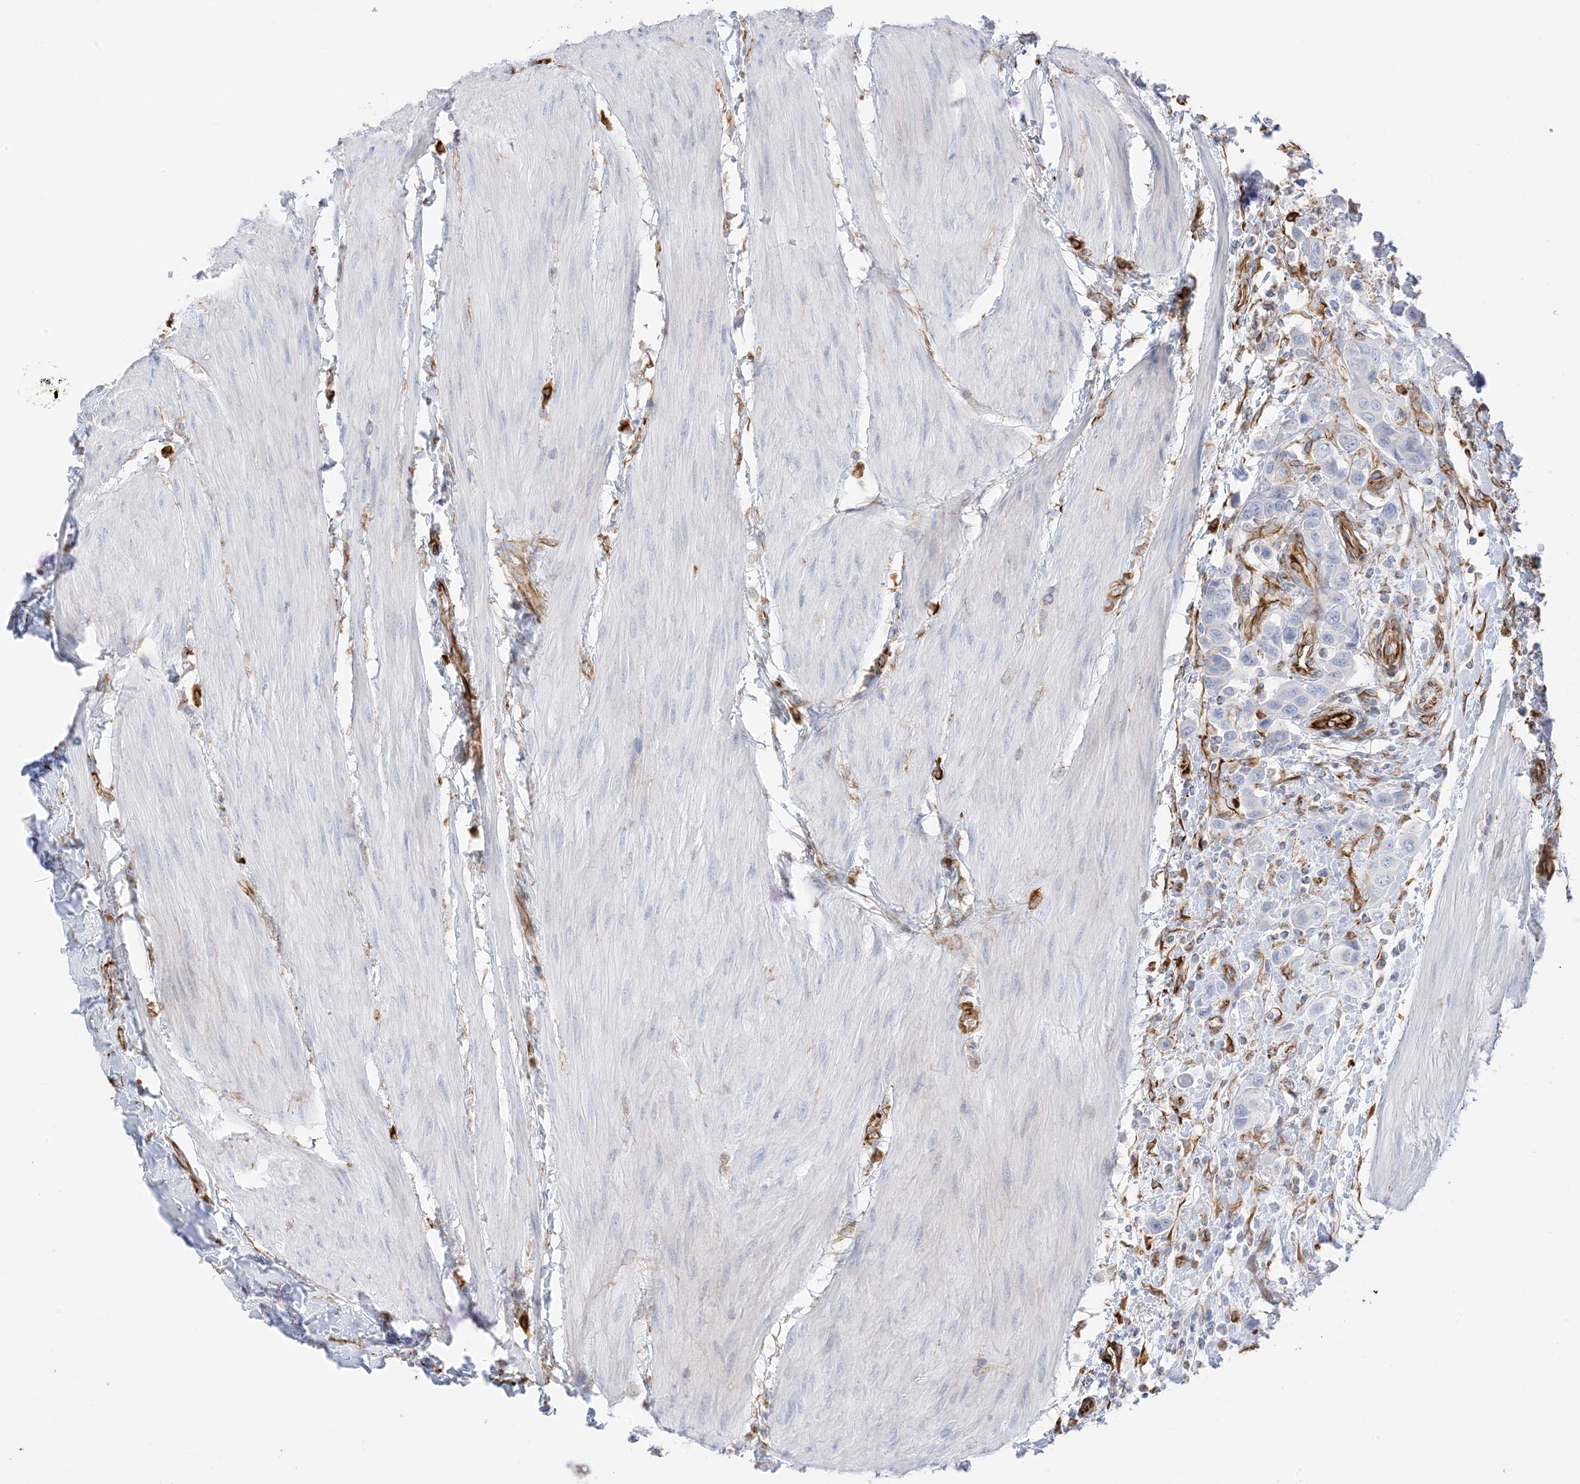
{"staining": {"intensity": "negative", "quantity": "none", "location": "none"}, "tissue": "urothelial cancer", "cell_type": "Tumor cells", "image_type": "cancer", "snomed": [{"axis": "morphology", "description": "Urothelial carcinoma, High grade"}, {"axis": "topography", "description": "Urinary bladder"}], "caption": "The histopathology image demonstrates no significant staining in tumor cells of urothelial carcinoma (high-grade). (DAB immunohistochemistry (IHC), high magnification).", "gene": "PID1", "patient": {"sex": "male", "age": 50}}